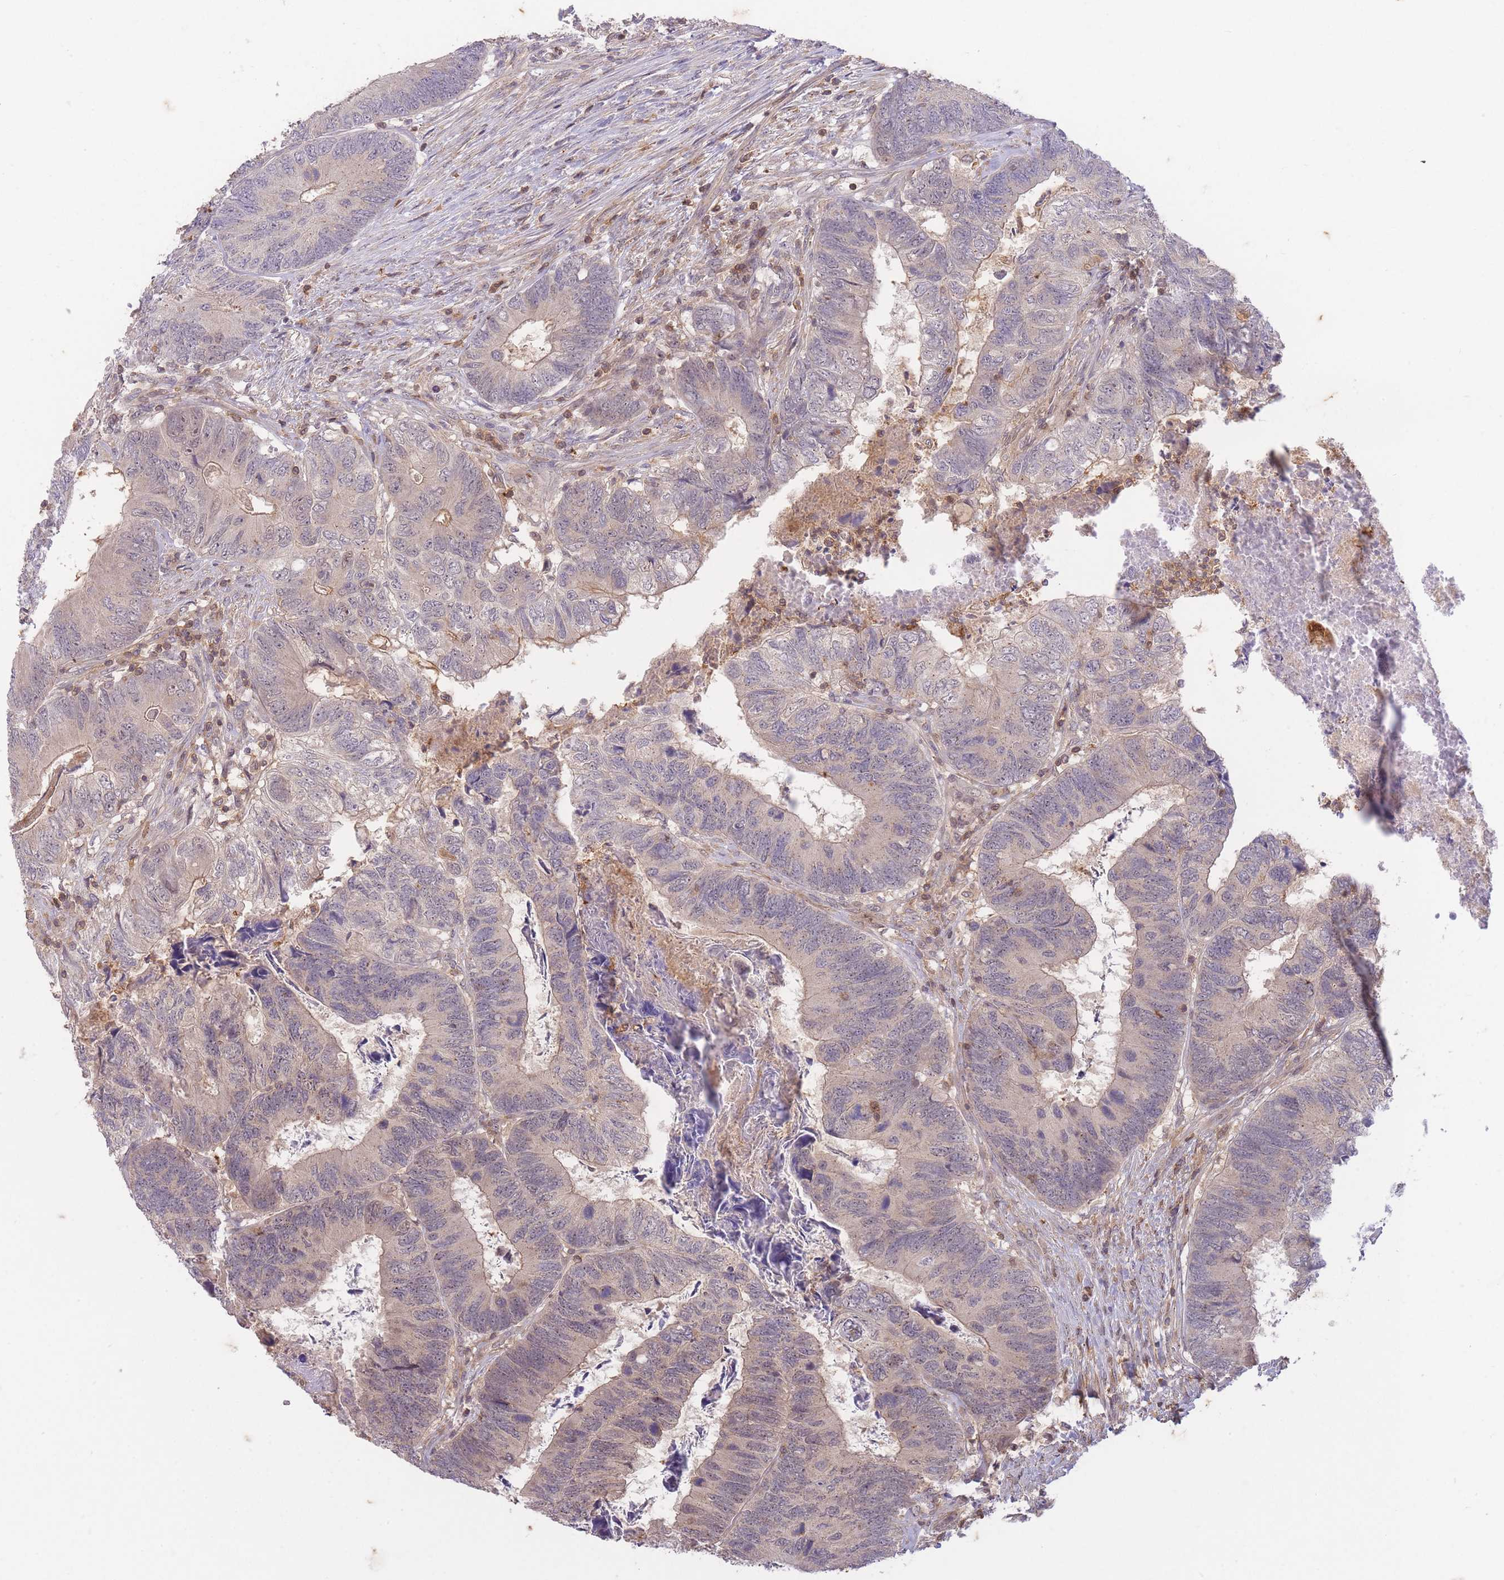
{"staining": {"intensity": "negative", "quantity": "none", "location": "none"}, "tissue": "colorectal cancer", "cell_type": "Tumor cells", "image_type": "cancer", "snomed": [{"axis": "morphology", "description": "Adenocarcinoma, NOS"}, {"axis": "topography", "description": "Colon"}], "caption": "Adenocarcinoma (colorectal) stained for a protein using IHC displays no positivity tumor cells.", "gene": "ST8SIA4", "patient": {"sex": "female", "age": 67}}